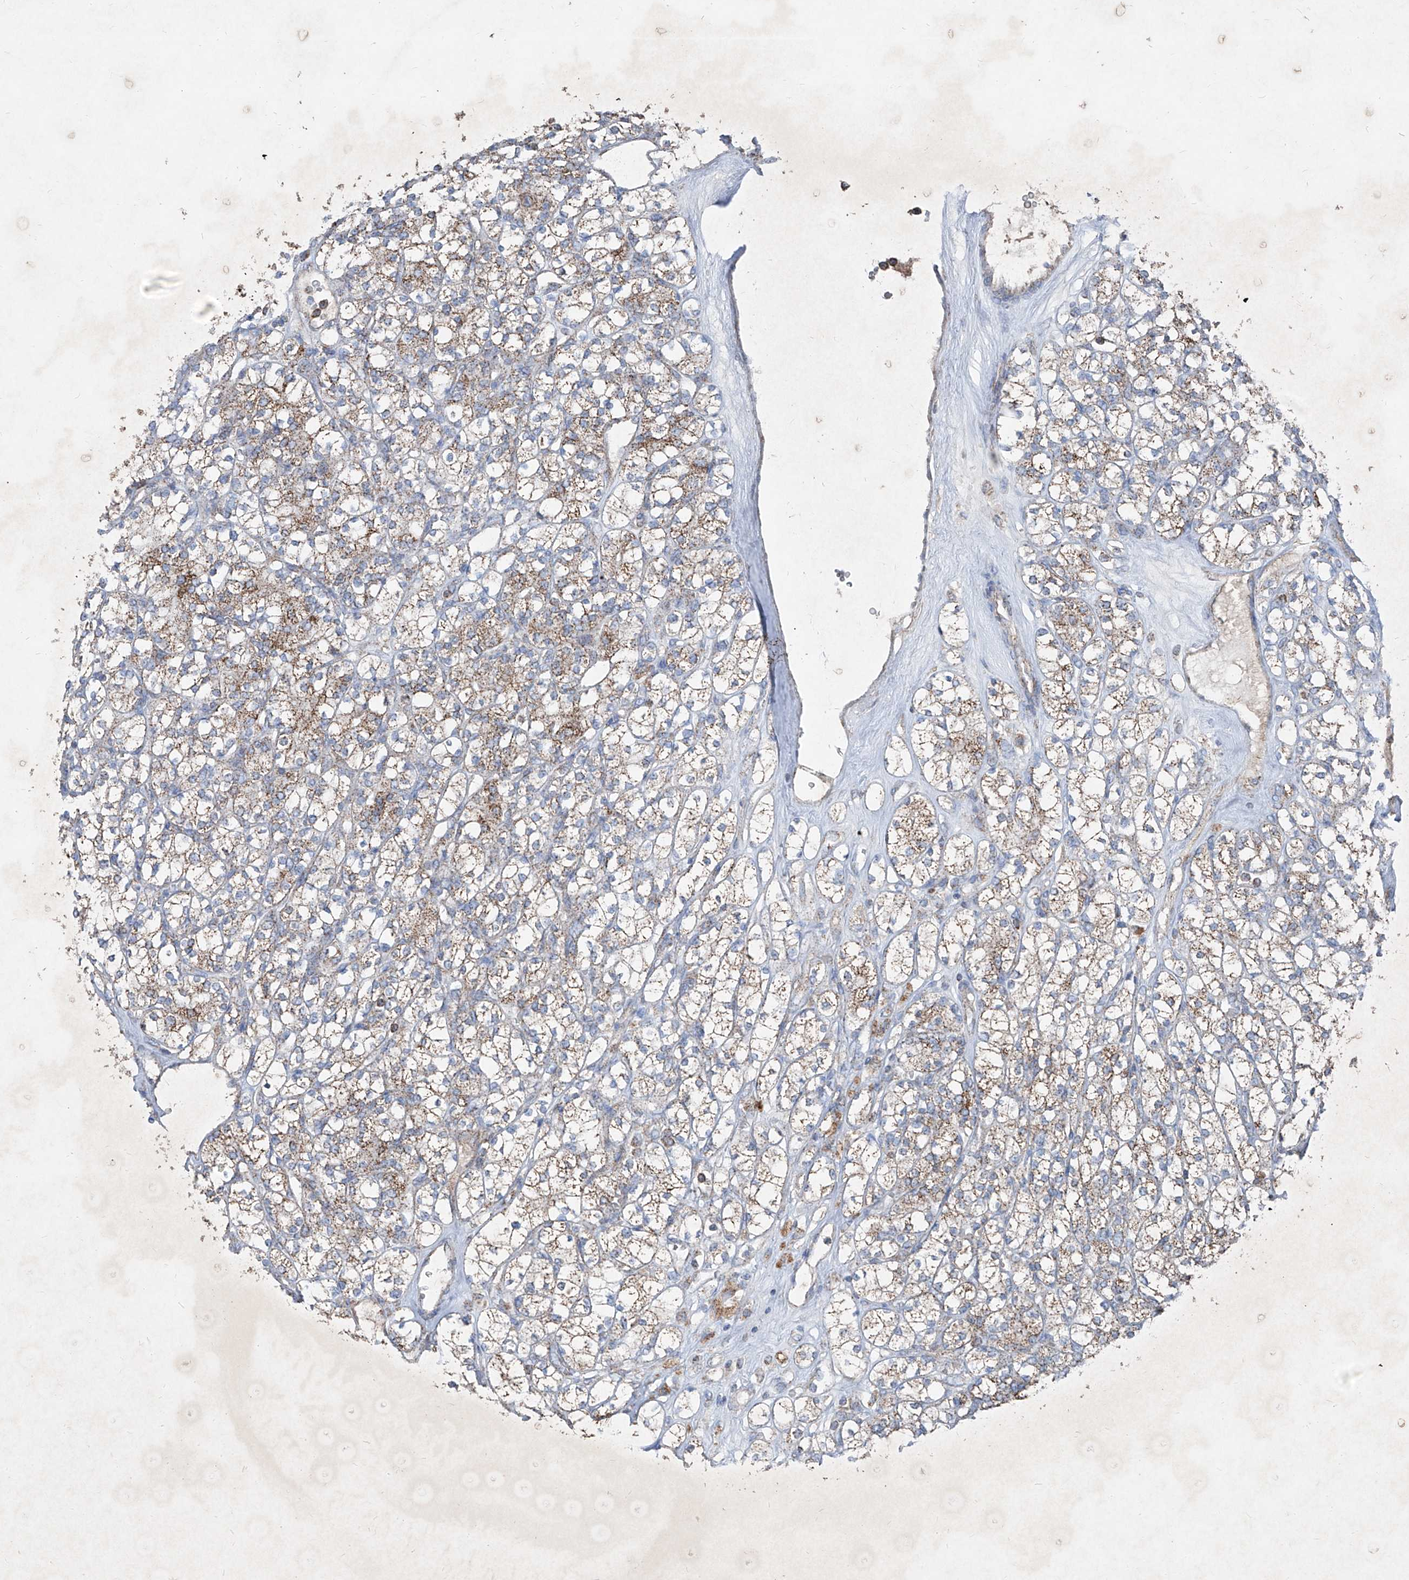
{"staining": {"intensity": "moderate", "quantity": ">75%", "location": "cytoplasmic/membranous"}, "tissue": "renal cancer", "cell_type": "Tumor cells", "image_type": "cancer", "snomed": [{"axis": "morphology", "description": "Adenocarcinoma, NOS"}, {"axis": "topography", "description": "Kidney"}], "caption": "Immunohistochemistry histopathology image of neoplastic tissue: adenocarcinoma (renal) stained using immunohistochemistry (IHC) exhibits medium levels of moderate protein expression localized specifically in the cytoplasmic/membranous of tumor cells, appearing as a cytoplasmic/membranous brown color.", "gene": "ABCD3", "patient": {"sex": "male", "age": 77}}